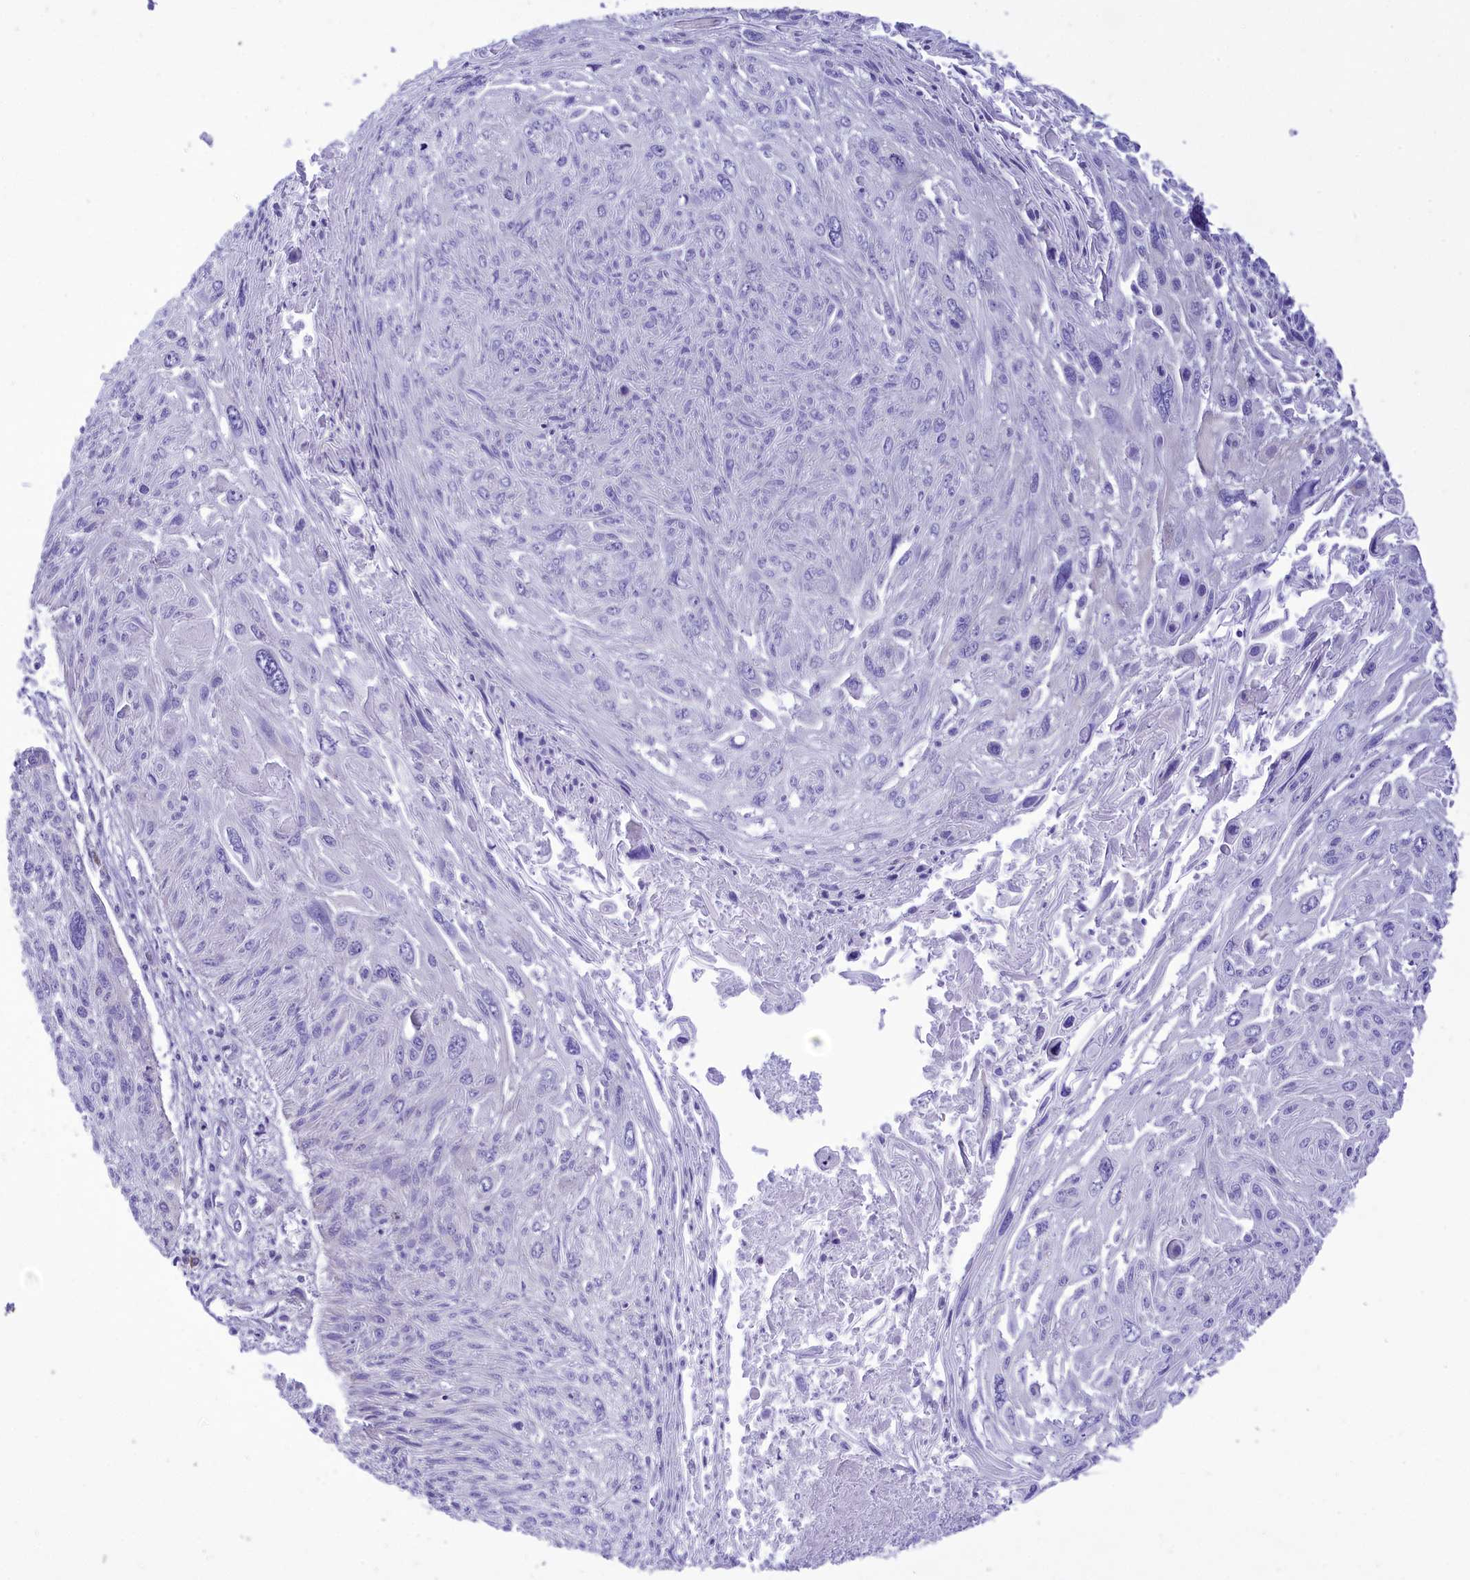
{"staining": {"intensity": "negative", "quantity": "none", "location": "none"}, "tissue": "cervical cancer", "cell_type": "Tumor cells", "image_type": "cancer", "snomed": [{"axis": "morphology", "description": "Squamous cell carcinoma, NOS"}, {"axis": "topography", "description": "Cervix"}], "caption": "Protein analysis of cervical squamous cell carcinoma demonstrates no significant expression in tumor cells.", "gene": "DCAF16", "patient": {"sex": "female", "age": 51}}